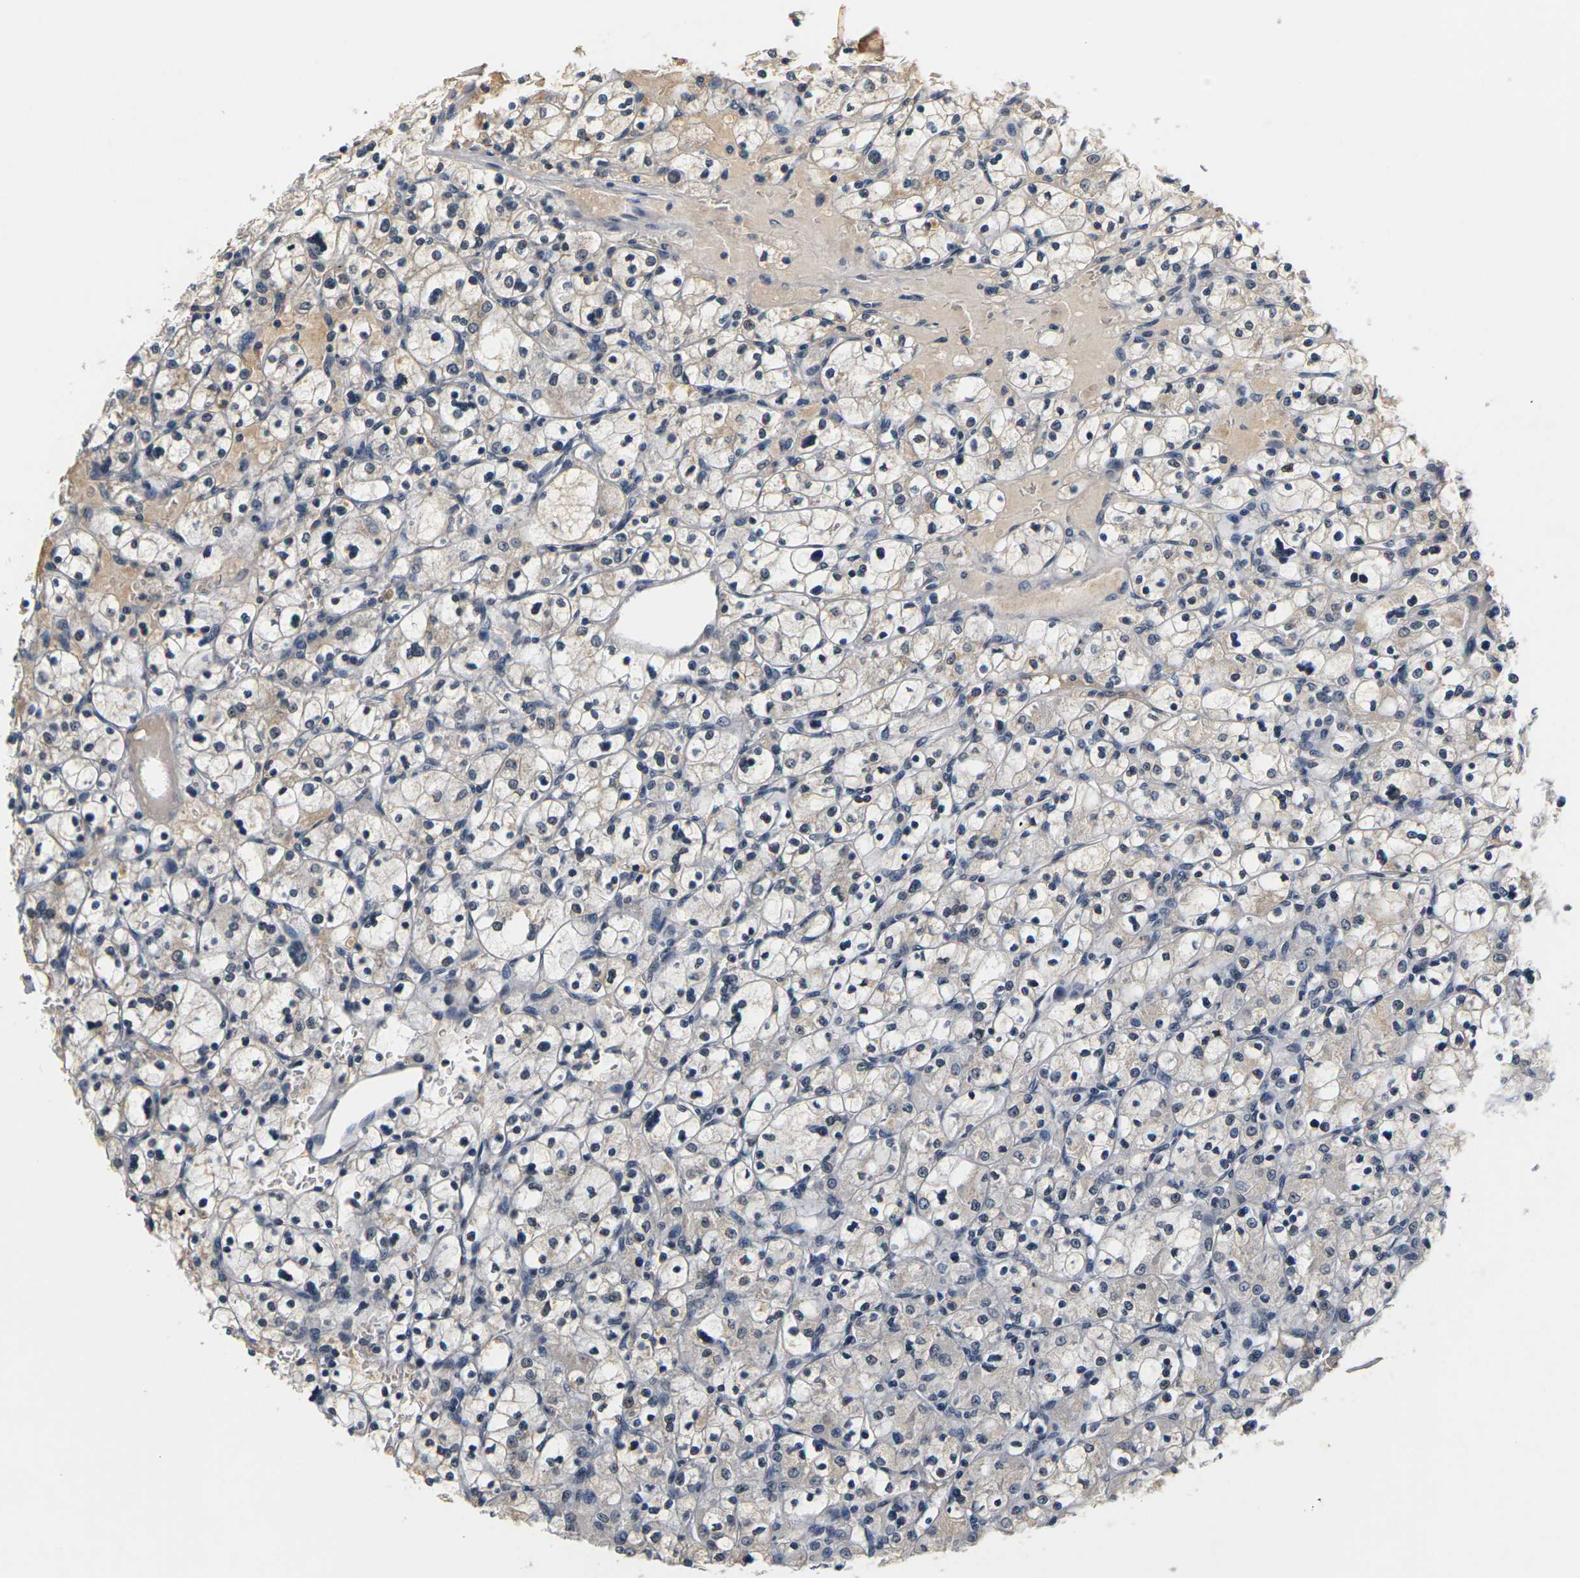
{"staining": {"intensity": "weak", "quantity": "<25%", "location": "nuclear"}, "tissue": "renal cancer", "cell_type": "Tumor cells", "image_type": "cancer", "snomed": [{"axis": "morphology", "description": "Adenocarcinoma, NOS"}, {"axis": "topography", "description": "Kidney"}], "caption": "An IHC image of renal cancer is shown. There is no staining in tumor cells of renal cancer.", "gene": "NELFA", "patient": {"sex": "female", "age": 83}}